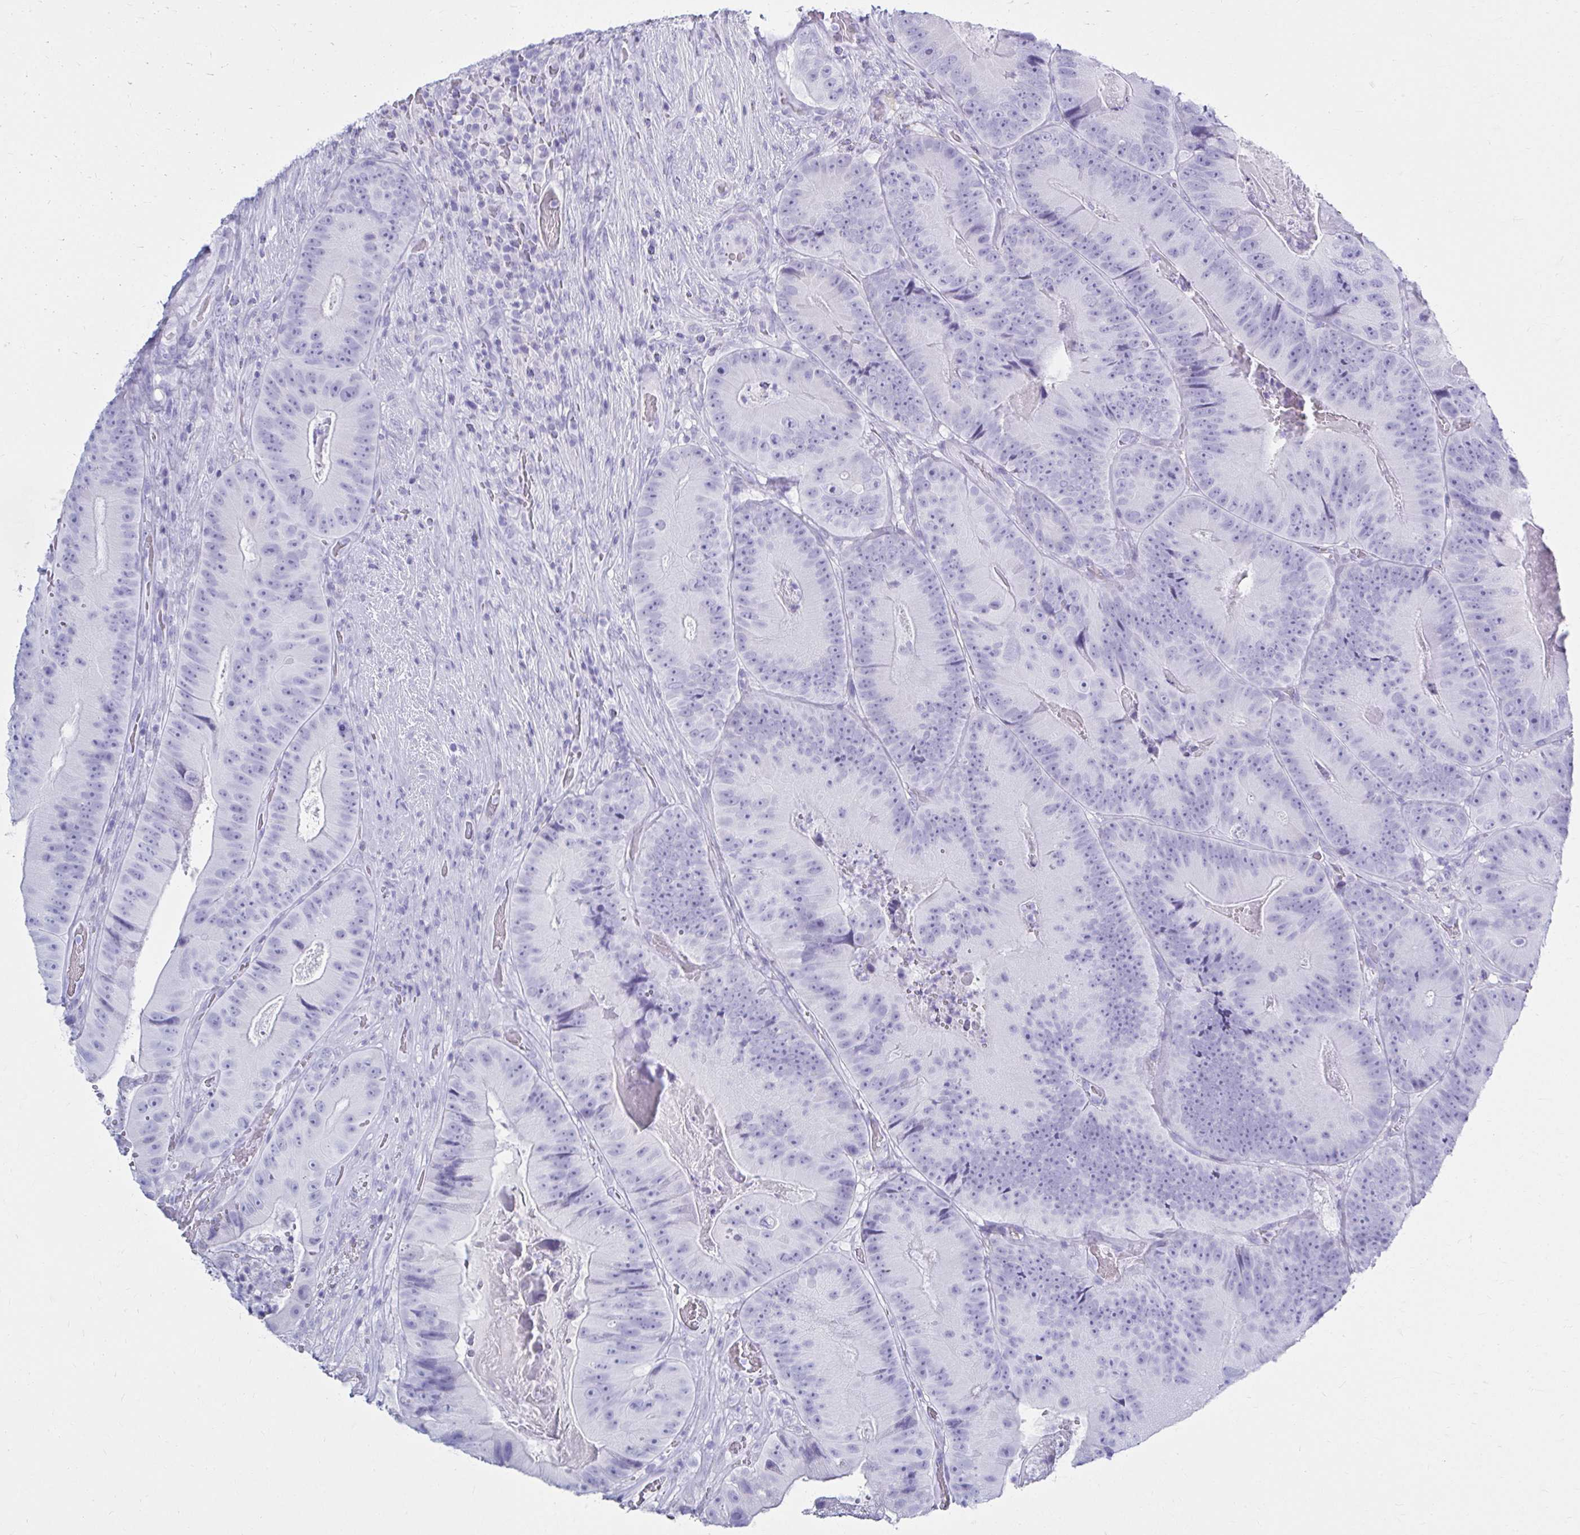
{"staining": {"intensity": "negative", "quantity": "none", "location": "none"}, "tissue": "colorectal cancer", "cell_type": "Tumor cells", "image_type": "cancer", "snomed": [{"axis": "morphology", "description": "Adenocarcinoma, NOS"}, {"axis": "topography", "description": "Colon"}], "caption": "Tumor cells show no significant positivity in colorectal cancer (adenocarcinoma).", "gene": "ATP4B", "patient": {"sex": "female", "age": 86}}